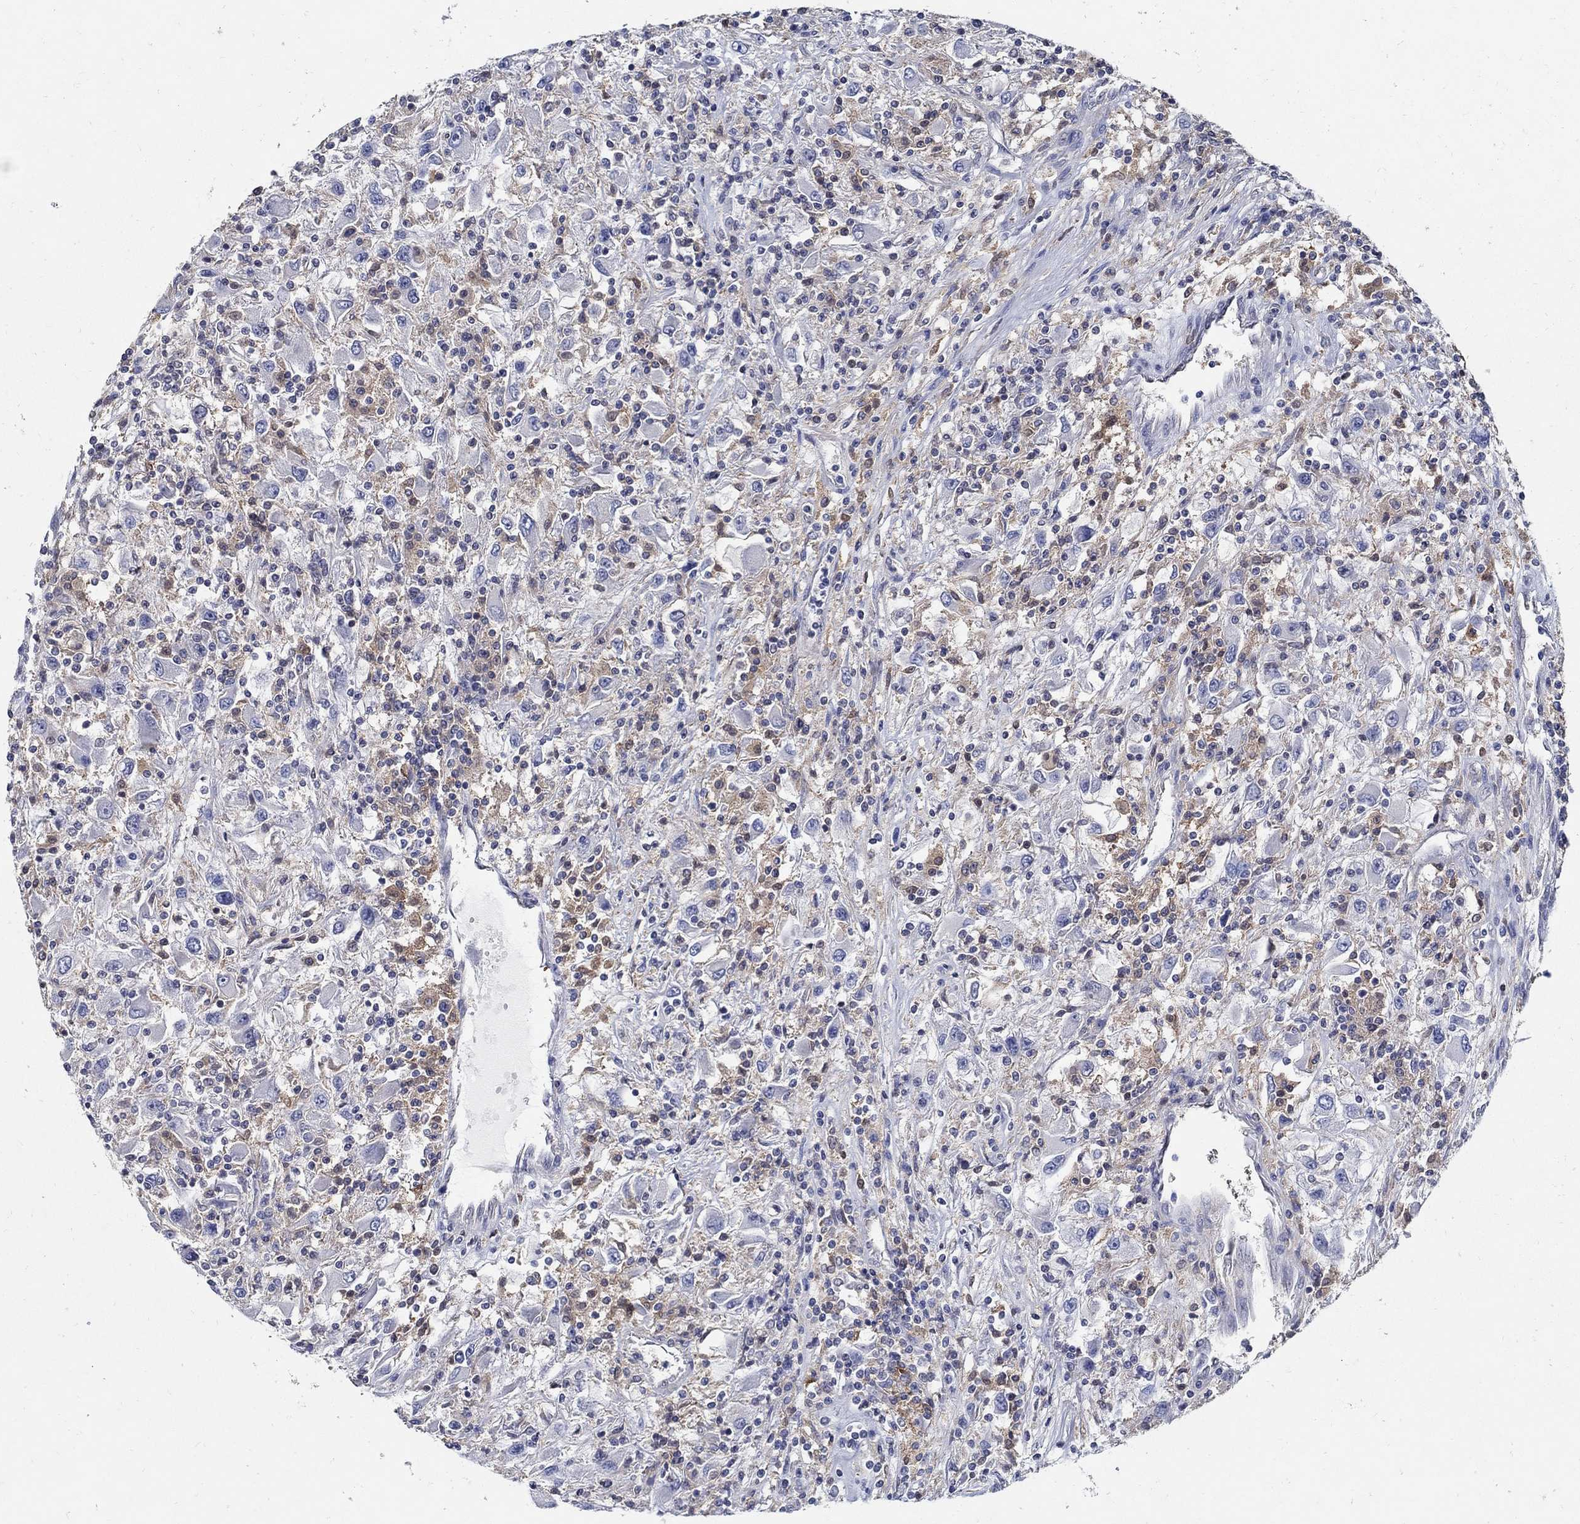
{"staining": {"intensity": "negative", "quantity": "none", "location": "none"}, "tissue": "renal cancer", "cell_type": "Tumor cells", "image_type": "cancer", "snomed": [{"axis": "morphology", "description": "Adenocarcinoma, NOS"}, {"axis": "topography", "description": "Kidney"}], "caption": "The immunohistochemistry (IHC) image has no significant staining in tumor cells of renal cancer tissue. (DAB (3,3'-diaminobenzidine) immunohistochemistry (IHC) visualized using brightfield microscopy, high magnification).", "gene": "MTHFR", "patient": {"sex": "female", "age": 67}}